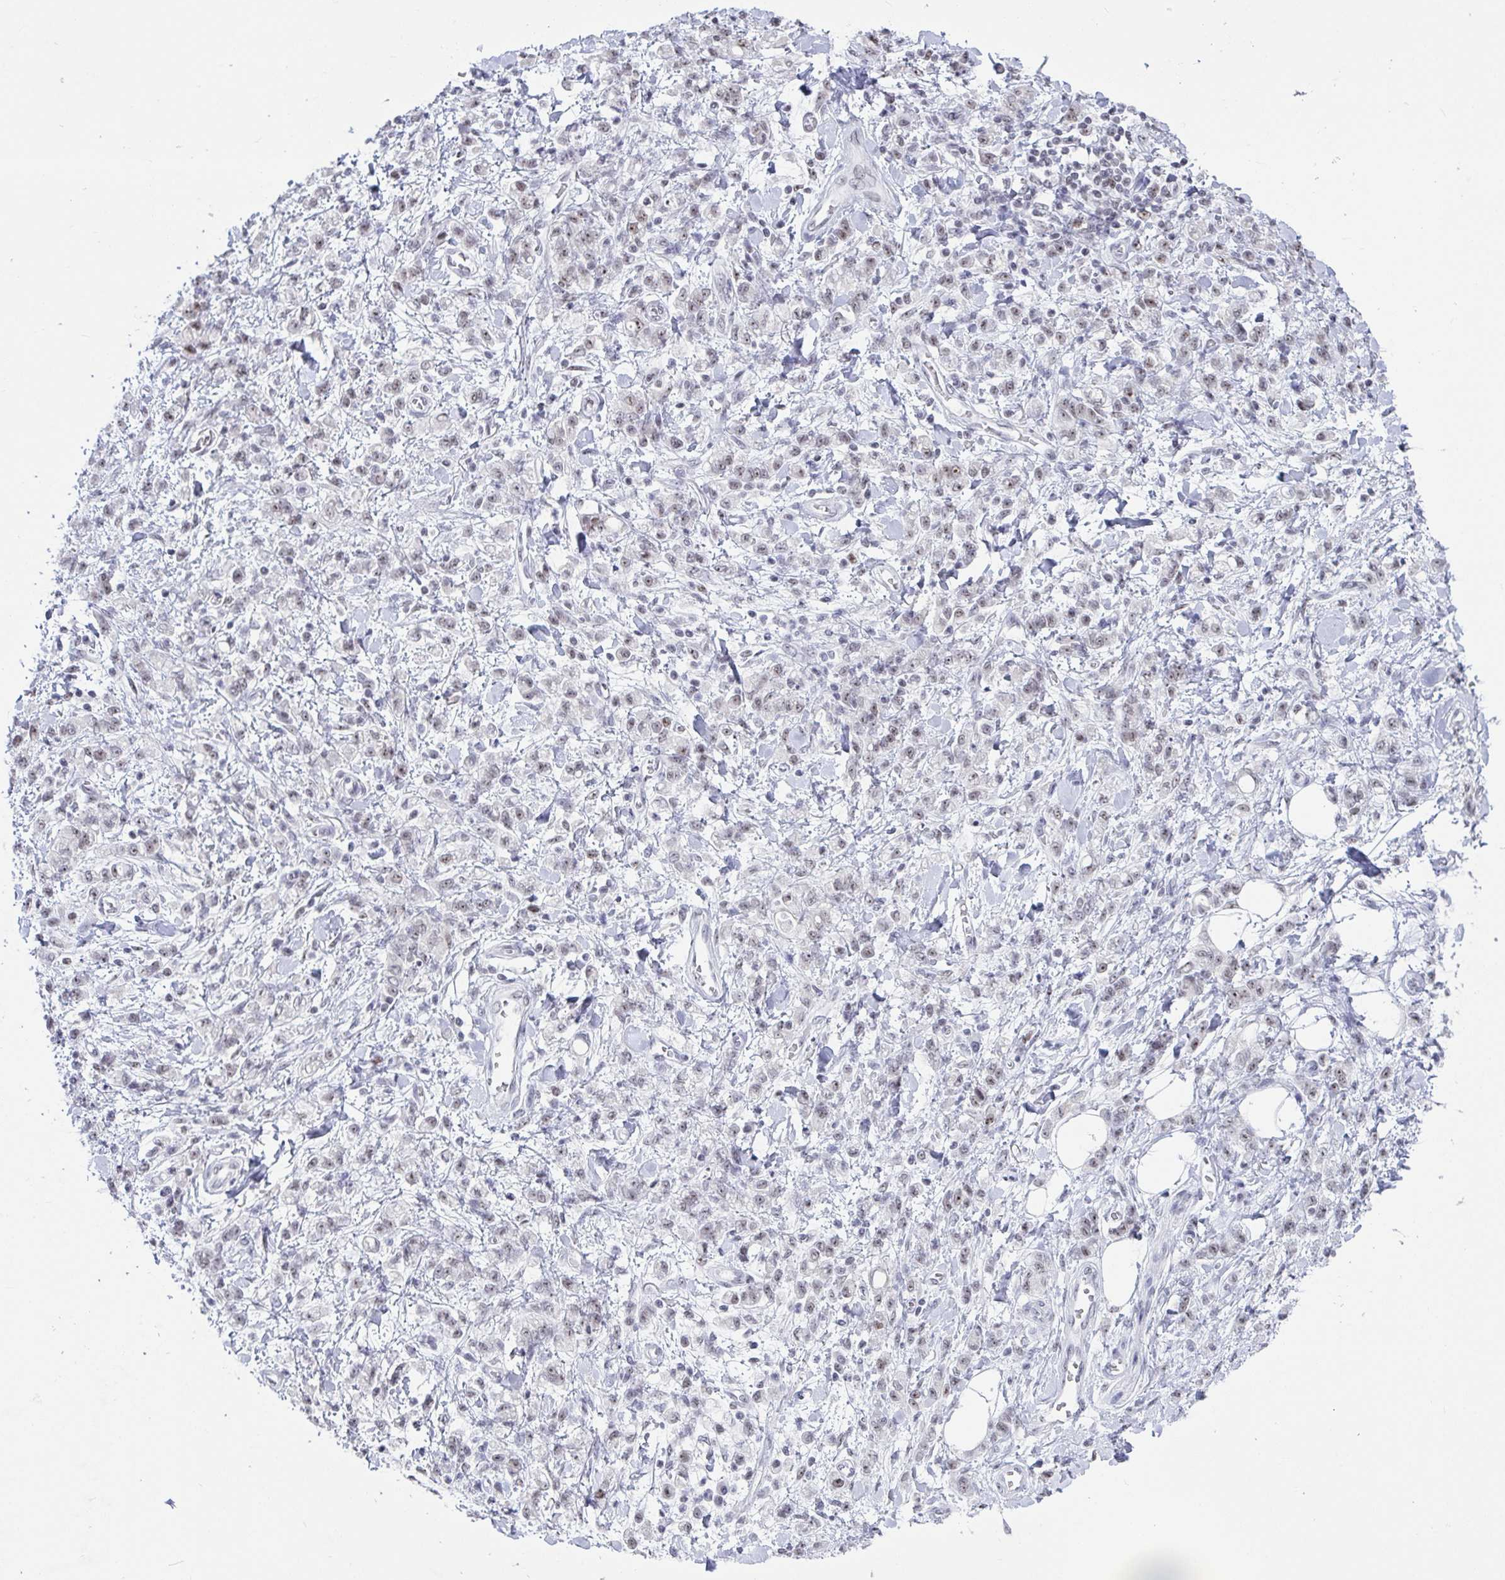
{"staining": {"intensity": "weak", "quantity": "<25%", "location": "nuclear"}, "tissue": "stomach cancer", "cell_type": "Tumor cells", "image_type": "cancer", "snomed": [{"axis": "morphology", "description": "Adenocarcinoma, NOS"}, {"axis": "topography", "description": "Stomach"}], "caption": "Stomach adenocarcinoma was stained to show a protein in brown. There is no significant staining in tumor cells.", "gene": "SUPT16H", "patient": {"sex": "male", "age": 77}}